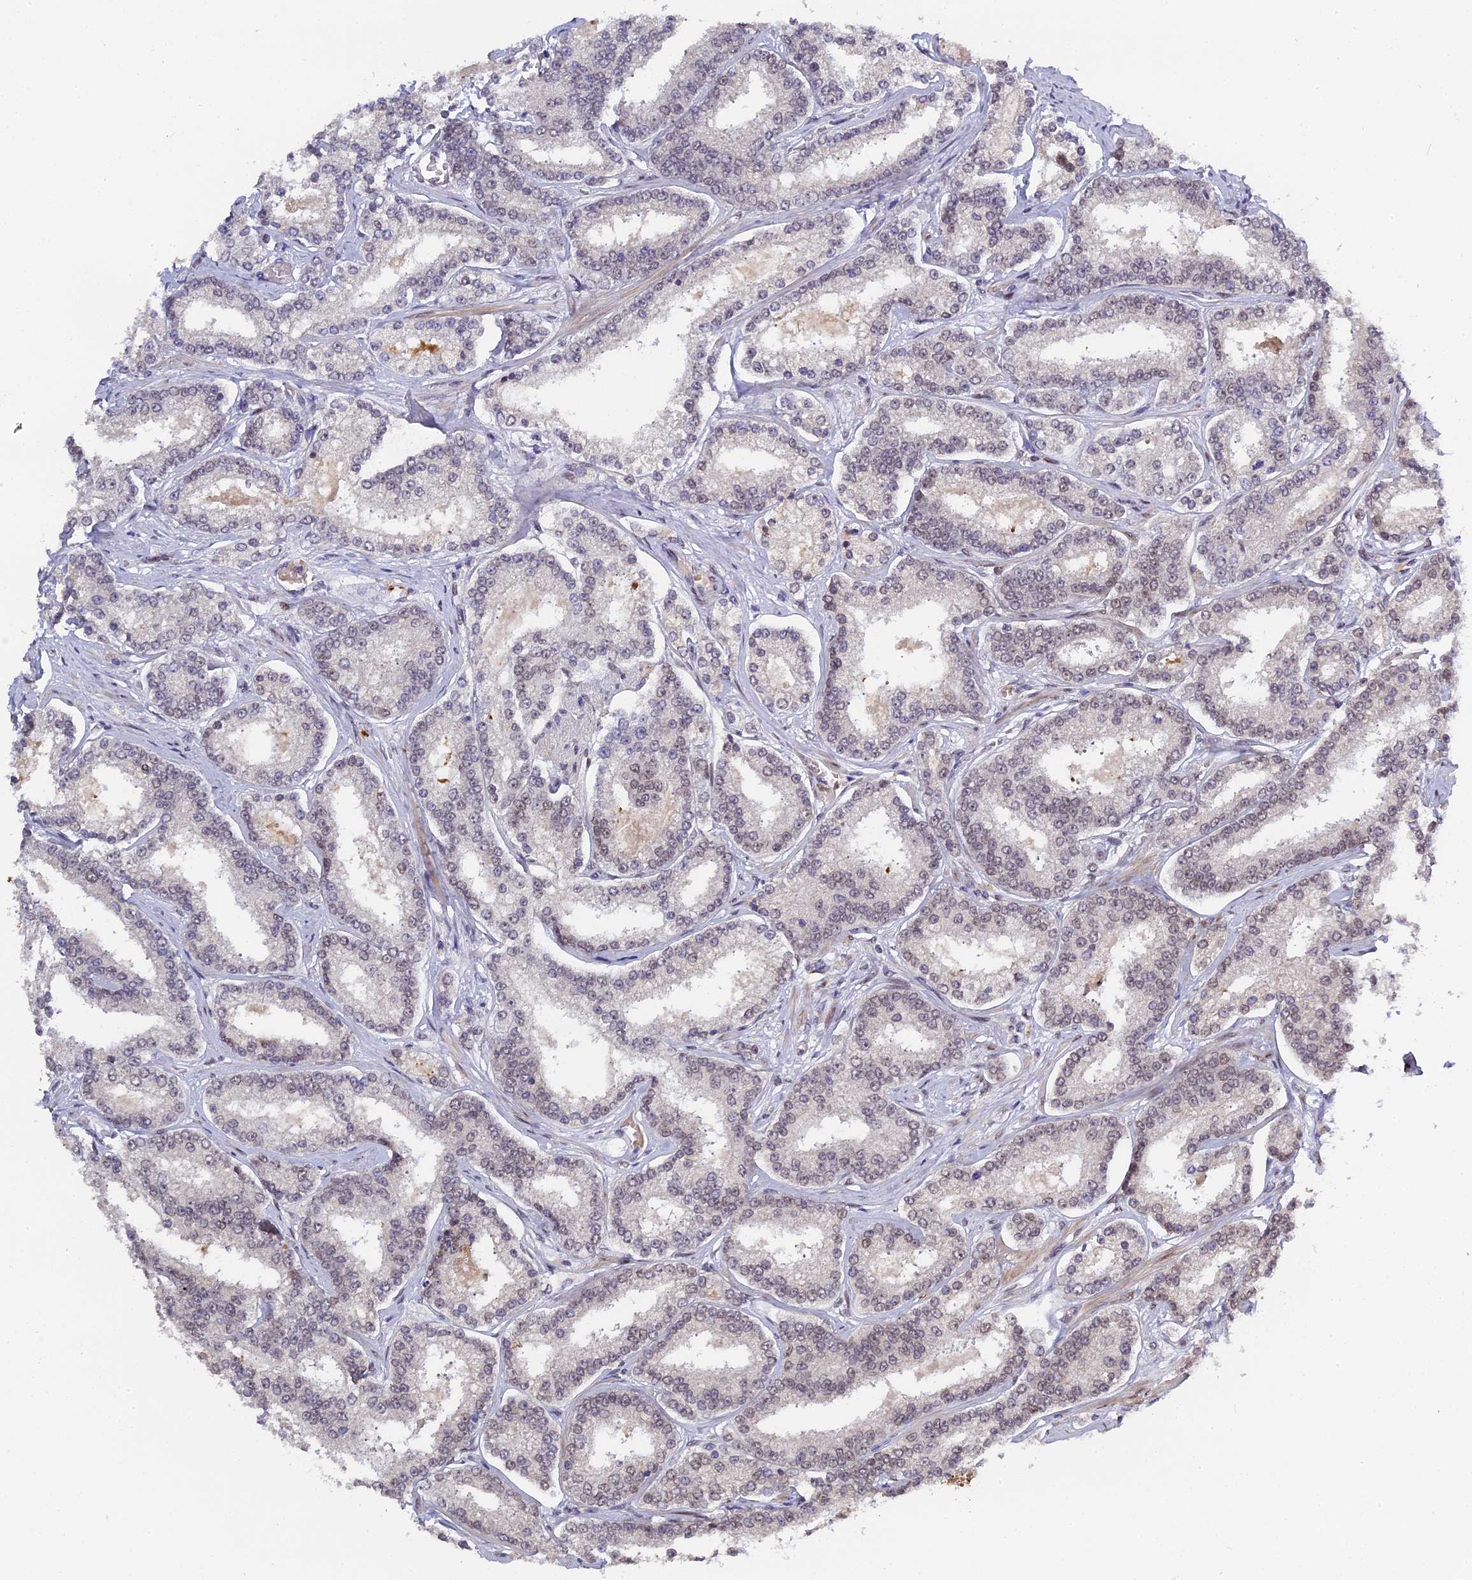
{"staining": {"intensity": "weak", "quantity": "<25%", "location": "nuclear"}, "tissue": "prostate cancer", "cell_type": "Tumor cells", "image_type": "cancer", "snomed": [{"axis": "morphology", "description": "Normal tissue, NOS"}, {"axis": "morphology", "description": "Adenocarcinoma, High grade"}, {"axis": "topography", "description": "Prostate"}], "caption": "DAB (3,3'-diaminobenzidine) immunohistochemical staining of prostate cancer (high-grade adenocarcinoma) displays no significant positivity in tumor cells. (DAB immunohistochemistry (IHC), high magnification).", "gene": "PYGO1", "patient": {"sex": "male", "age": 83}}